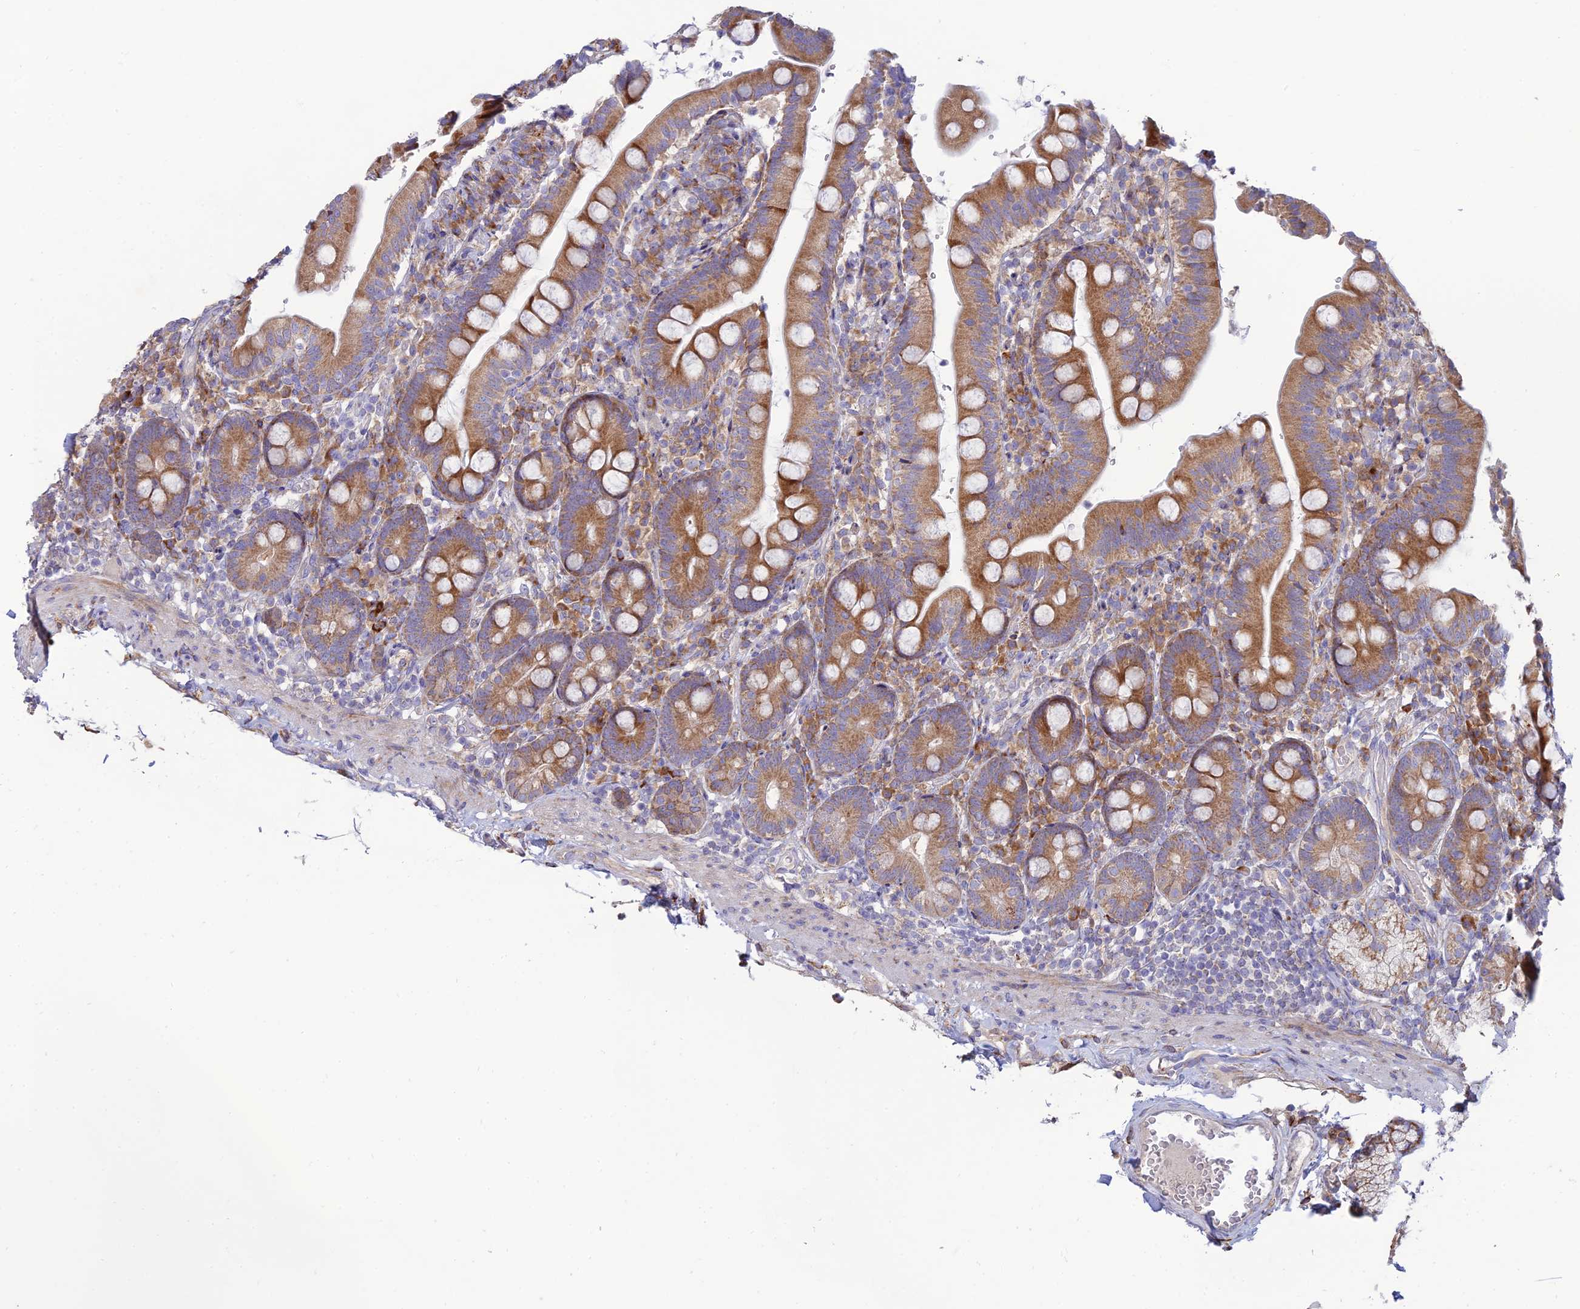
{"staining": {"intensity": "moderate", "quantity": ">75%", "location": "cytoplasmic/membranous"}, "tissue": "duodenum", "cell_type": "Glandular cells", "image_type": "normal", "snomed": [{"axis": "morphology", "description": "Normal tissue, NOS"}, {"axis": "topography", "description": "Duodenum"}], "caption": "High-magnification brightfield microscopy of benign duodenum stained with DAB (3,3'-diaminobenzidine) (brown) and counterstained with hematoxylin (blue). glandular cells exhibit moderate cytoplasmic/membranous staining is seen in about>75% of cells.", "gene": "RCN3", "patient": {"sex": "female", "age": 67}}